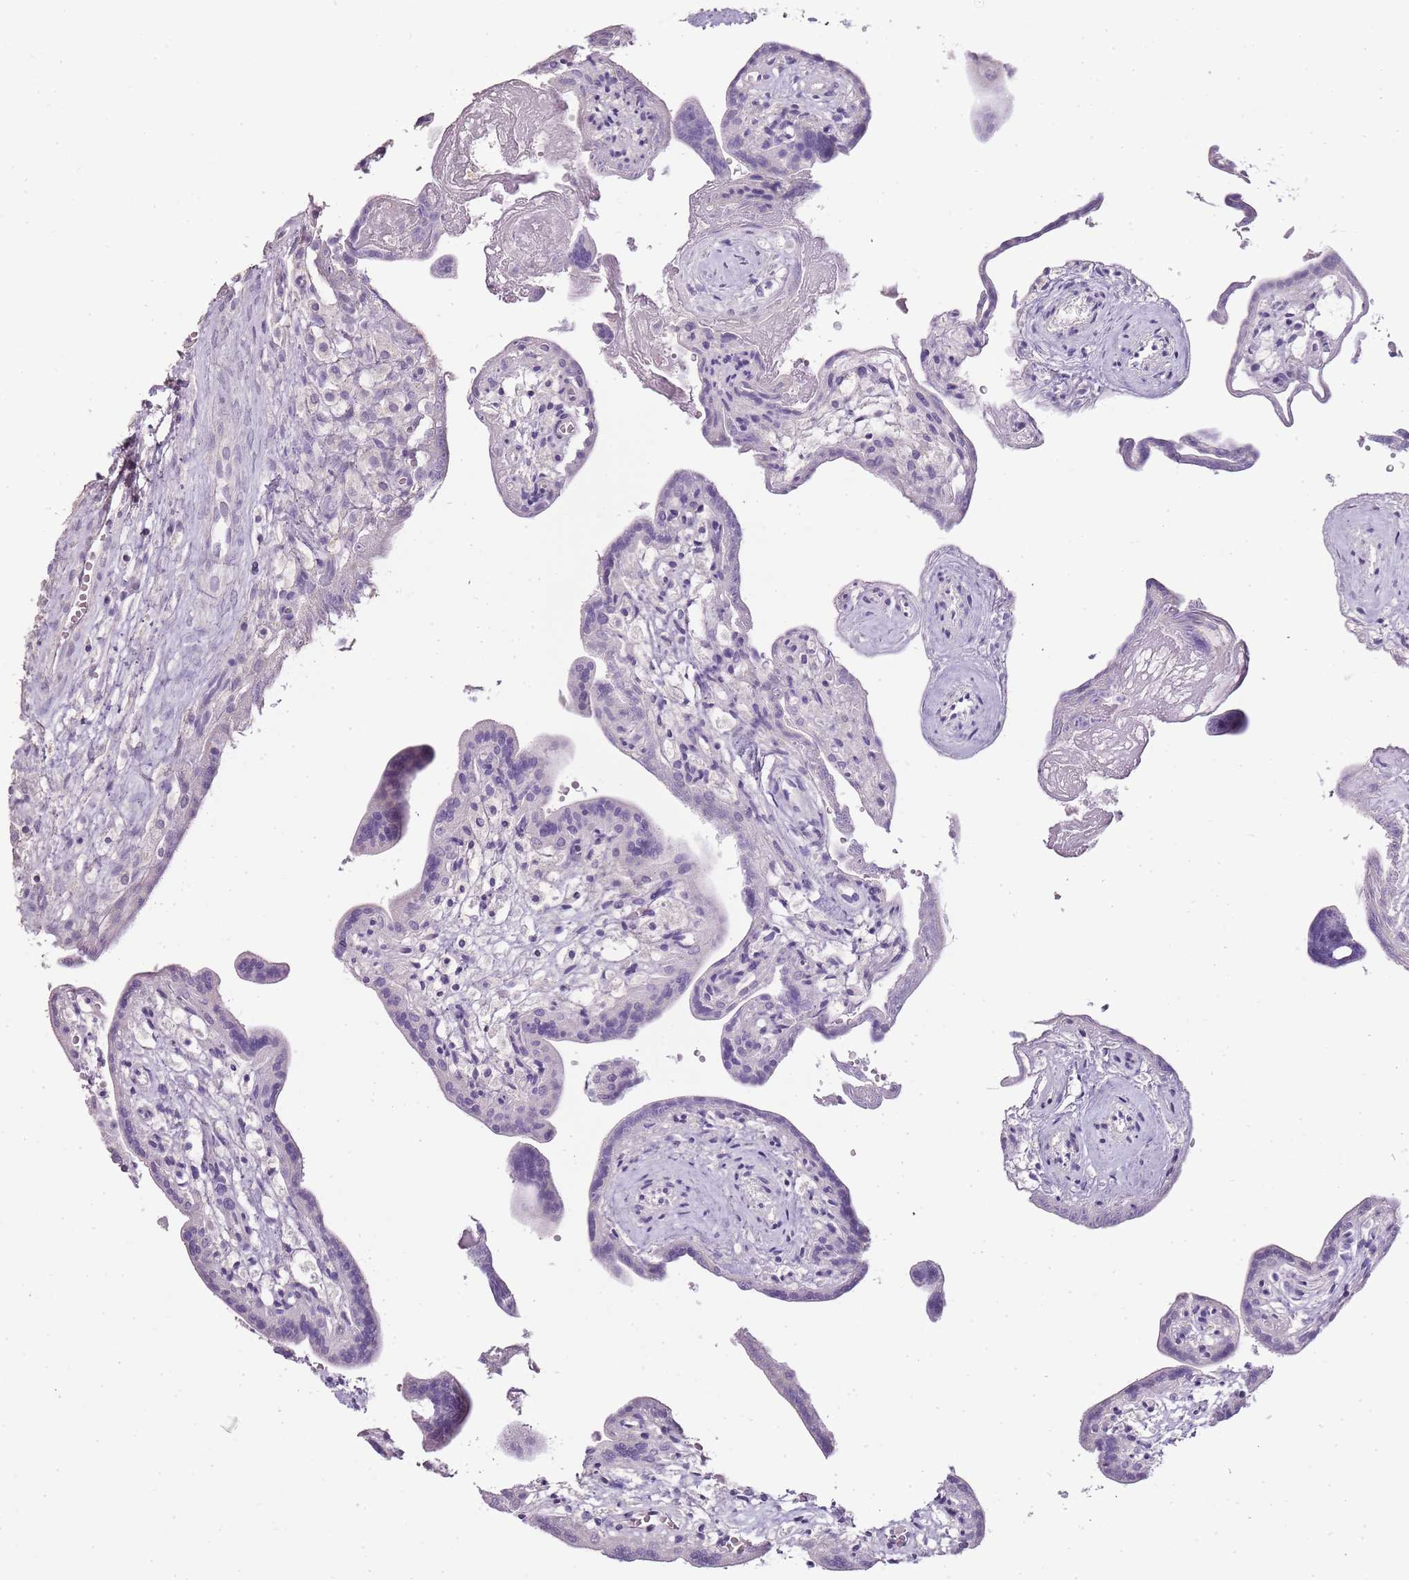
{"staining": {"intensity": "negative", "quantity": "none", "location": "none"}, "tissue": "placenta", "cell_type": "Trophoblastic cells", "image_type": "normal", "snomed": [{"axis": "morphology", "description": "Normal tissue, NOS"}, {"axis": "topography", "description": "Placenta"}], "caption": "IHC image of benign placenta: human placenta stained with DAB exhibits no significant protein positivity in trophoblastic cells.", "gene": "ZBP1", "patient": {"sex": "female", "age": 37}}